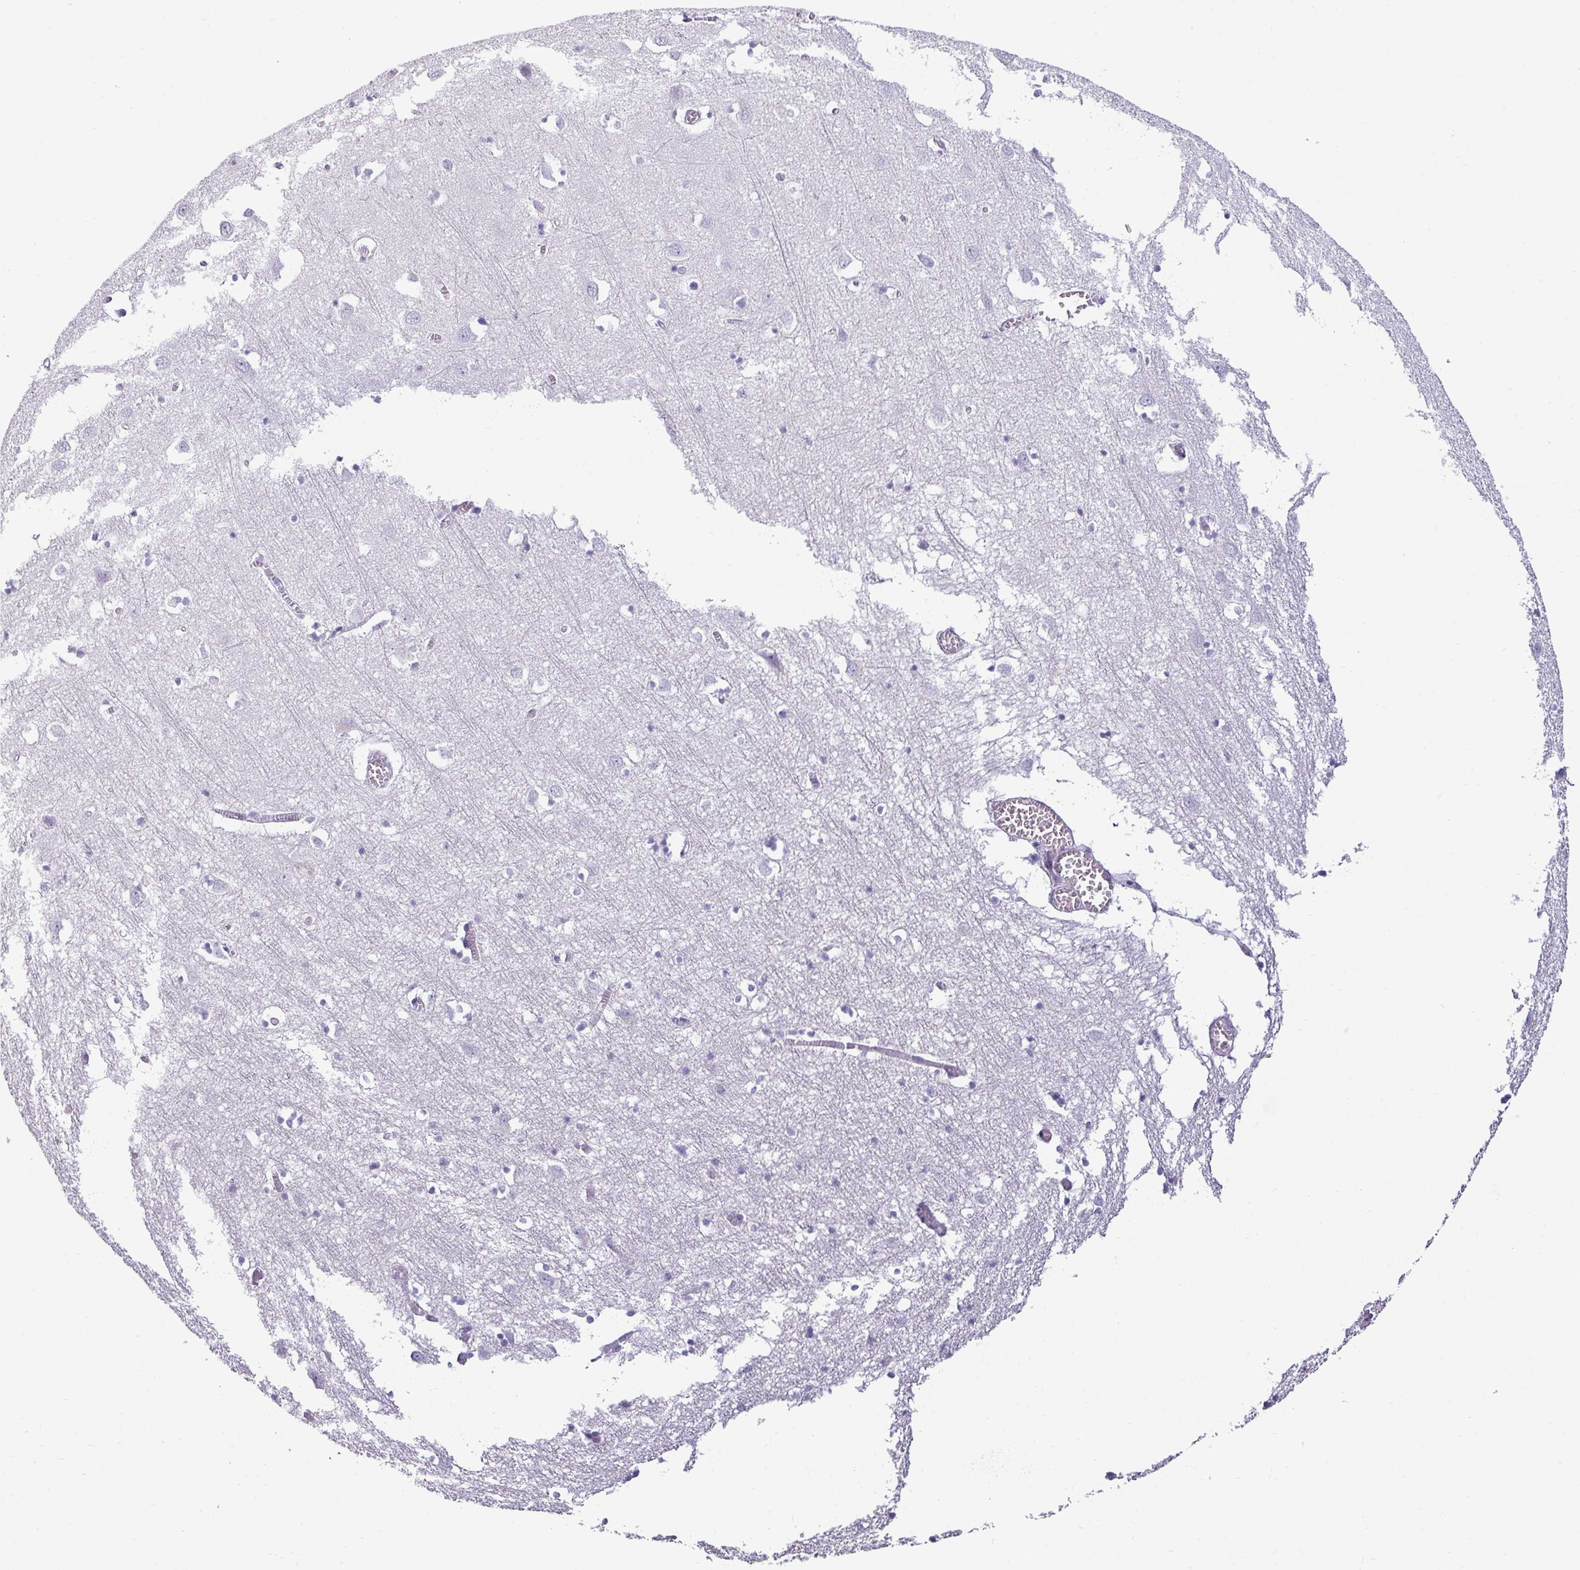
{"staining": {"intensity": "negative", "quantity": "none", "location": "none"}, "tissue": "cerebral cortex", "cell_type": "Endothelial cells", "image_type": "normal", "snomed": [{"axis": "morphology", "description": "Normal tissue, NOS"}, {"axis": "topography", "description": "Cerebral cortex"}], "caption": "The micrograph reveals no staining of endothelial cells in unremarkable cerebral cortex.", "gene": "VCX2", "patient": {"sex": "male", "age": 70}}